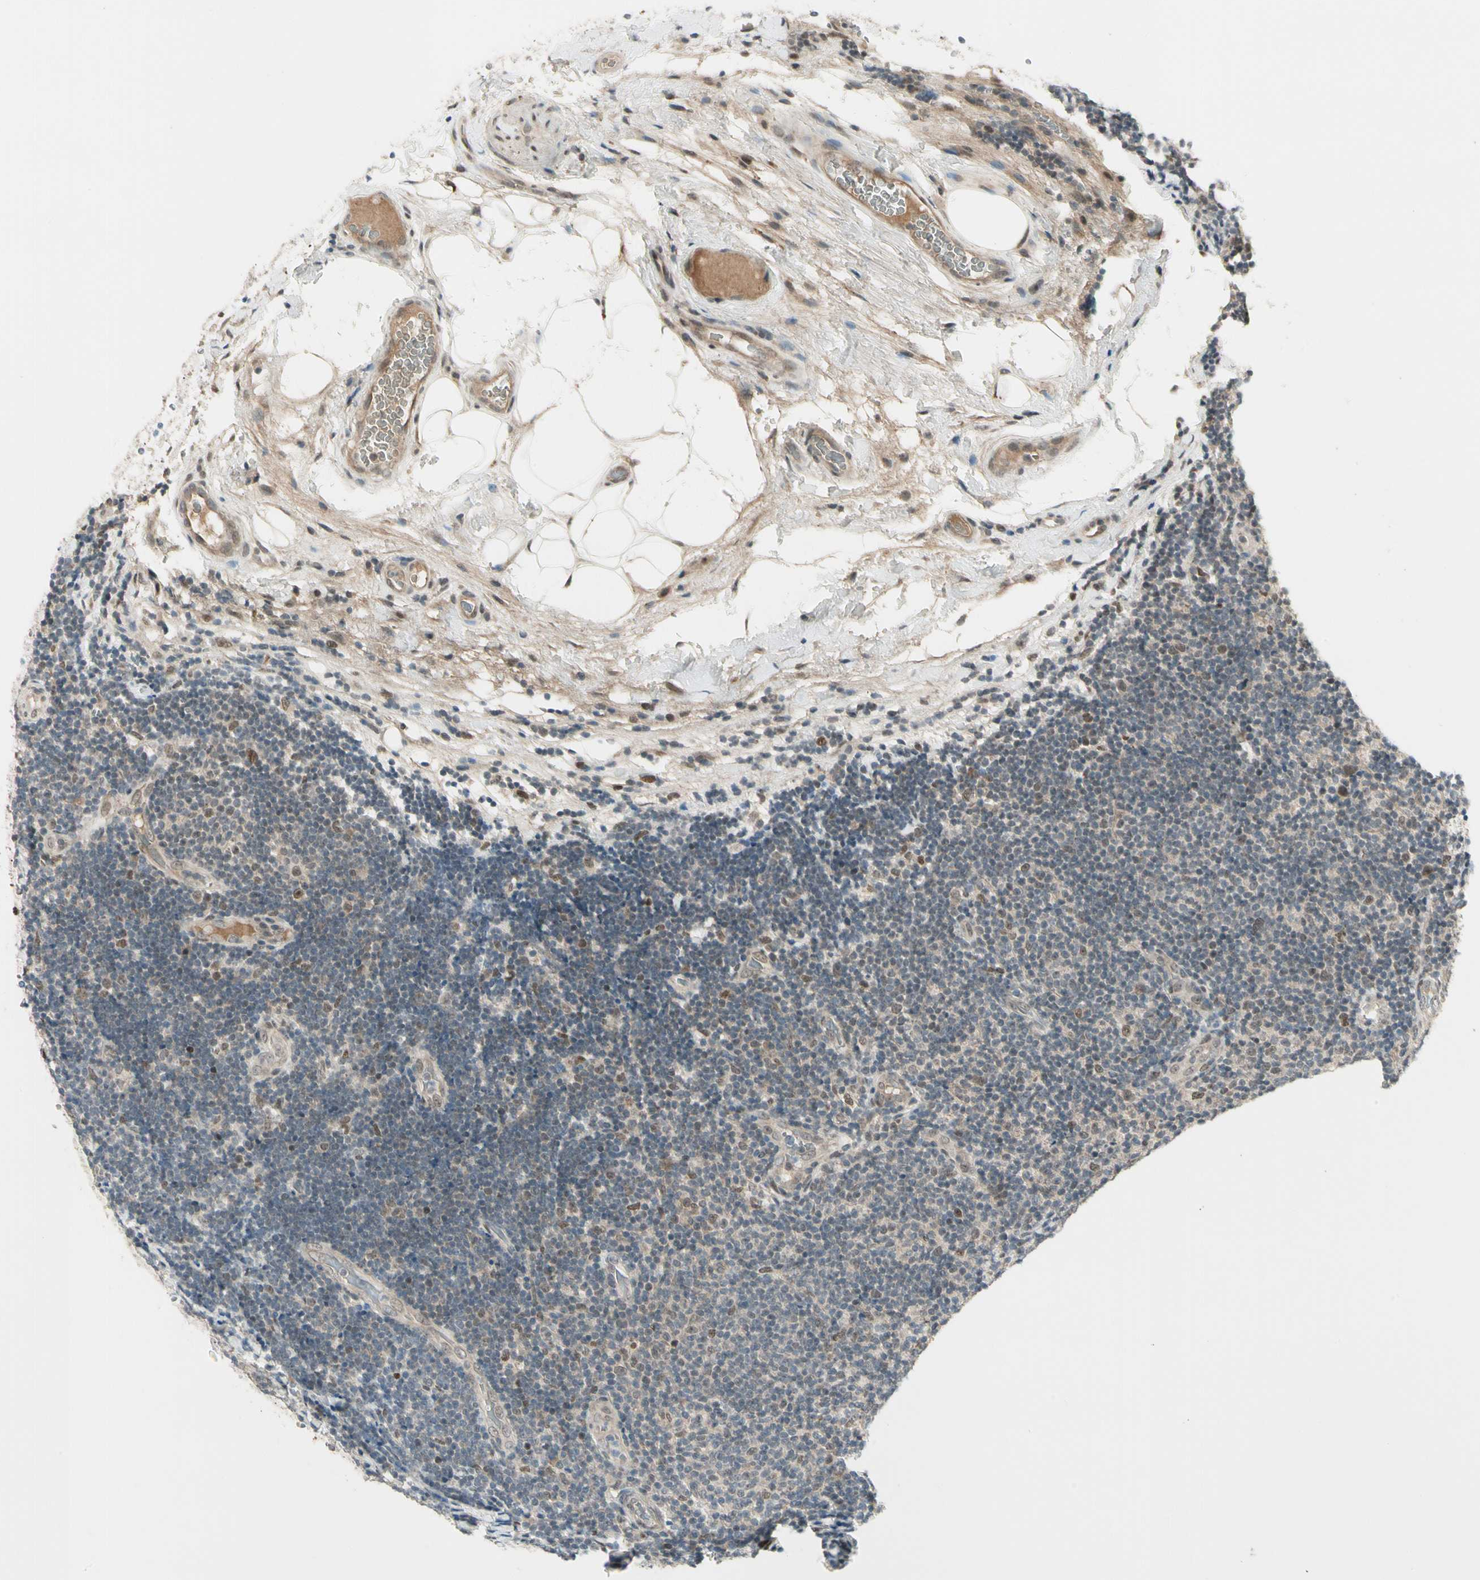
{"staining": {"intensity": "weak", "quantity": ">75%", "location": "cytoplasmic/membranous,nuclear"}, "tissue": "lymphoma", "cell_type": "Tumor cells", "image_type": "cancer", "snomed": [{"axis": "morphology", "description": "Malignant lymphoma, non-Hodgkin's type, Low grade"}, {"axis": "topography", "description": "Lymph node"}], "caption": "A histopathology image showing weak cytoplasmic/membranous and nuclear positivity in approximately >75% of tumor cells in lymphoma, as visualized by brown immunohistochemical staining.", "gene": "GTF3A", "patient": {"sex": "male", "age": 83}}